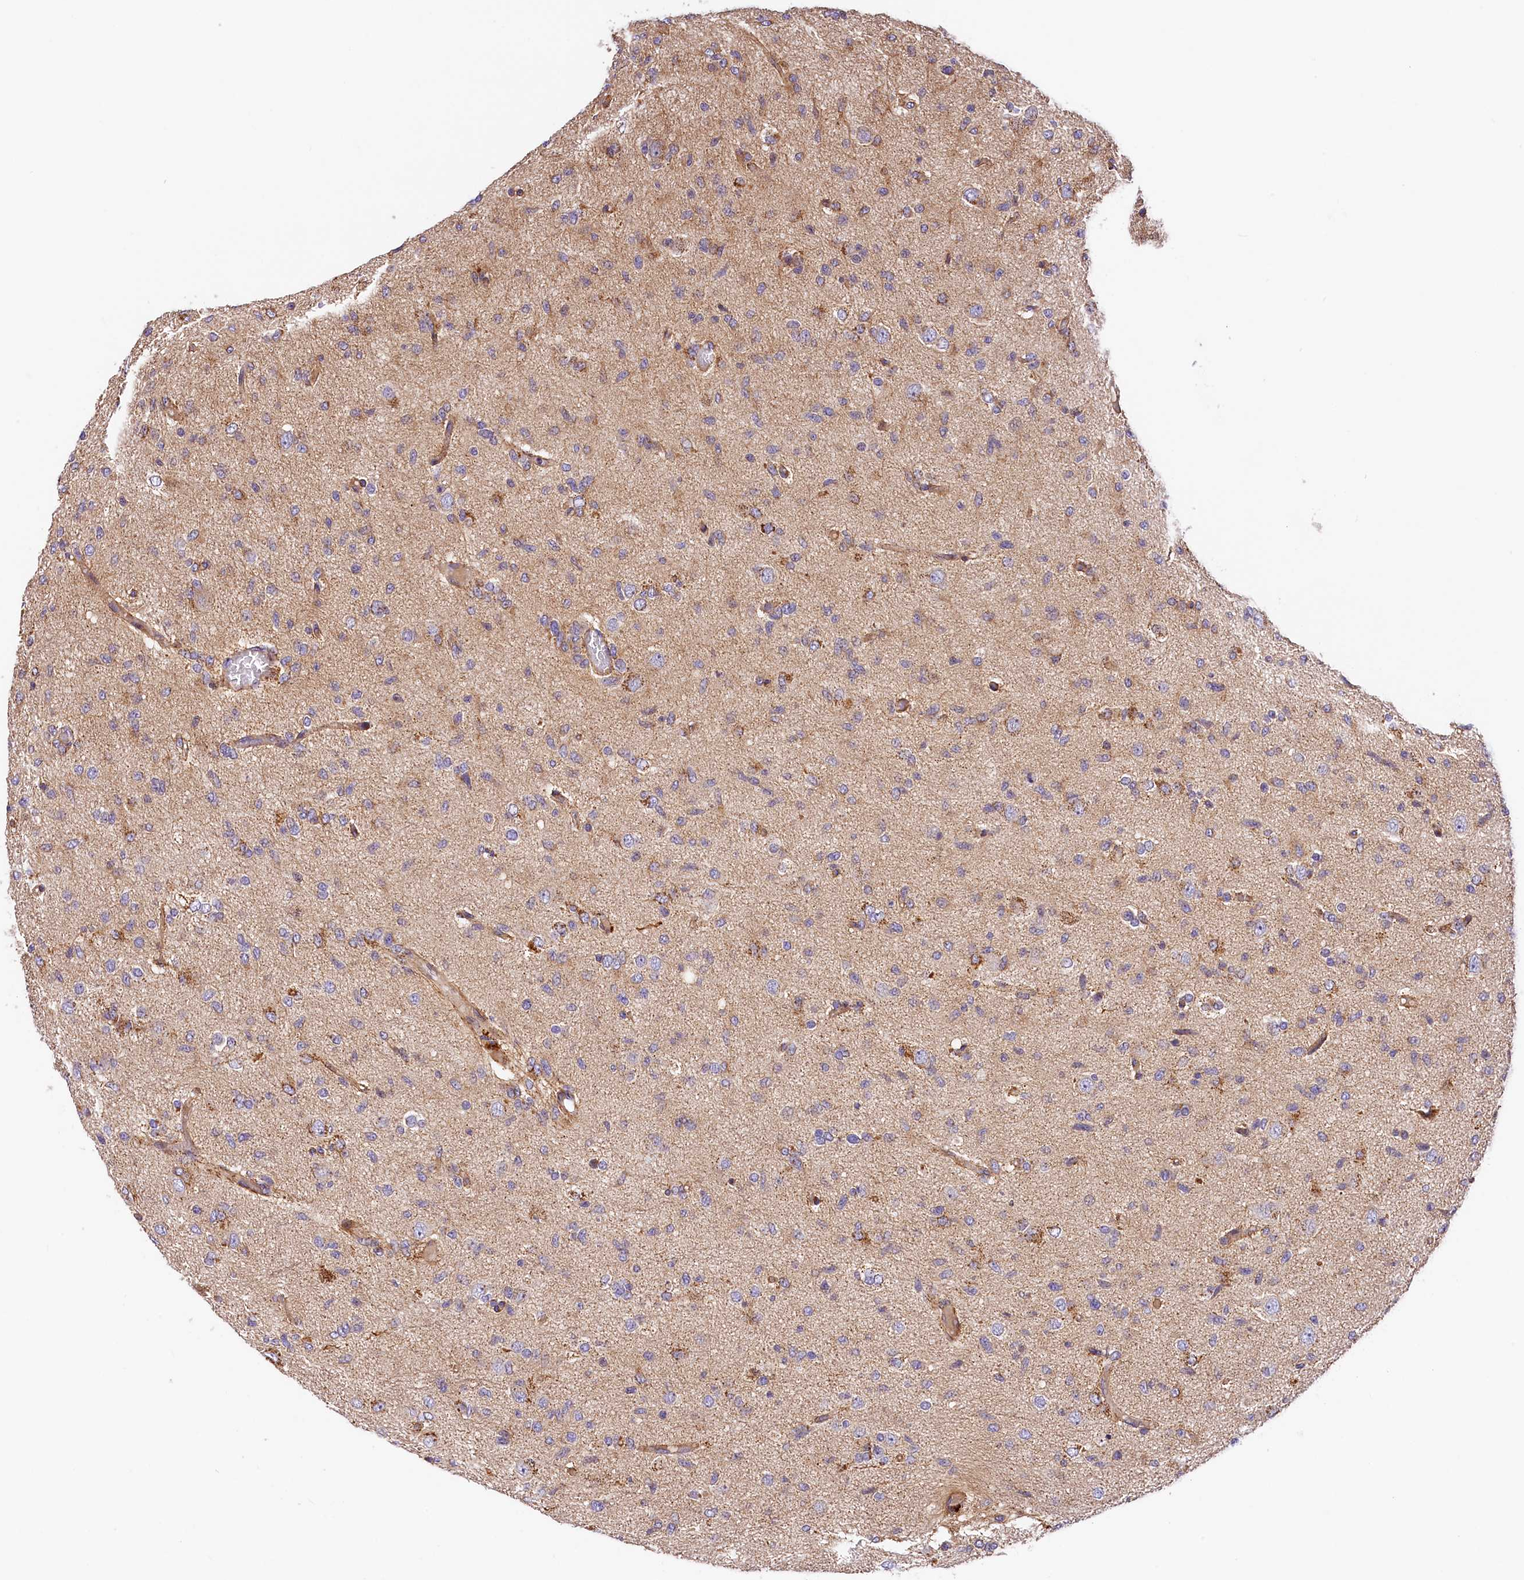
{"staining": {"intensity": "negative", "quantity": "none", "location": "none"}, "tissue": "glioma", "cell_type": "Tumor cells", "image_type": "cancer", "snomed": [{"axis": "morphology", "description": "Glioma, malignant, High grade"}, {"axis": "topography", "description": "Brain"}], "caption": "DAB (3,3'-diaminobenzidine) immunohistochemical staining of glioma displays no significant staining in tumor cells.", "gene": "ARMC6", "patient": {"sex": "female", "age": 59}}